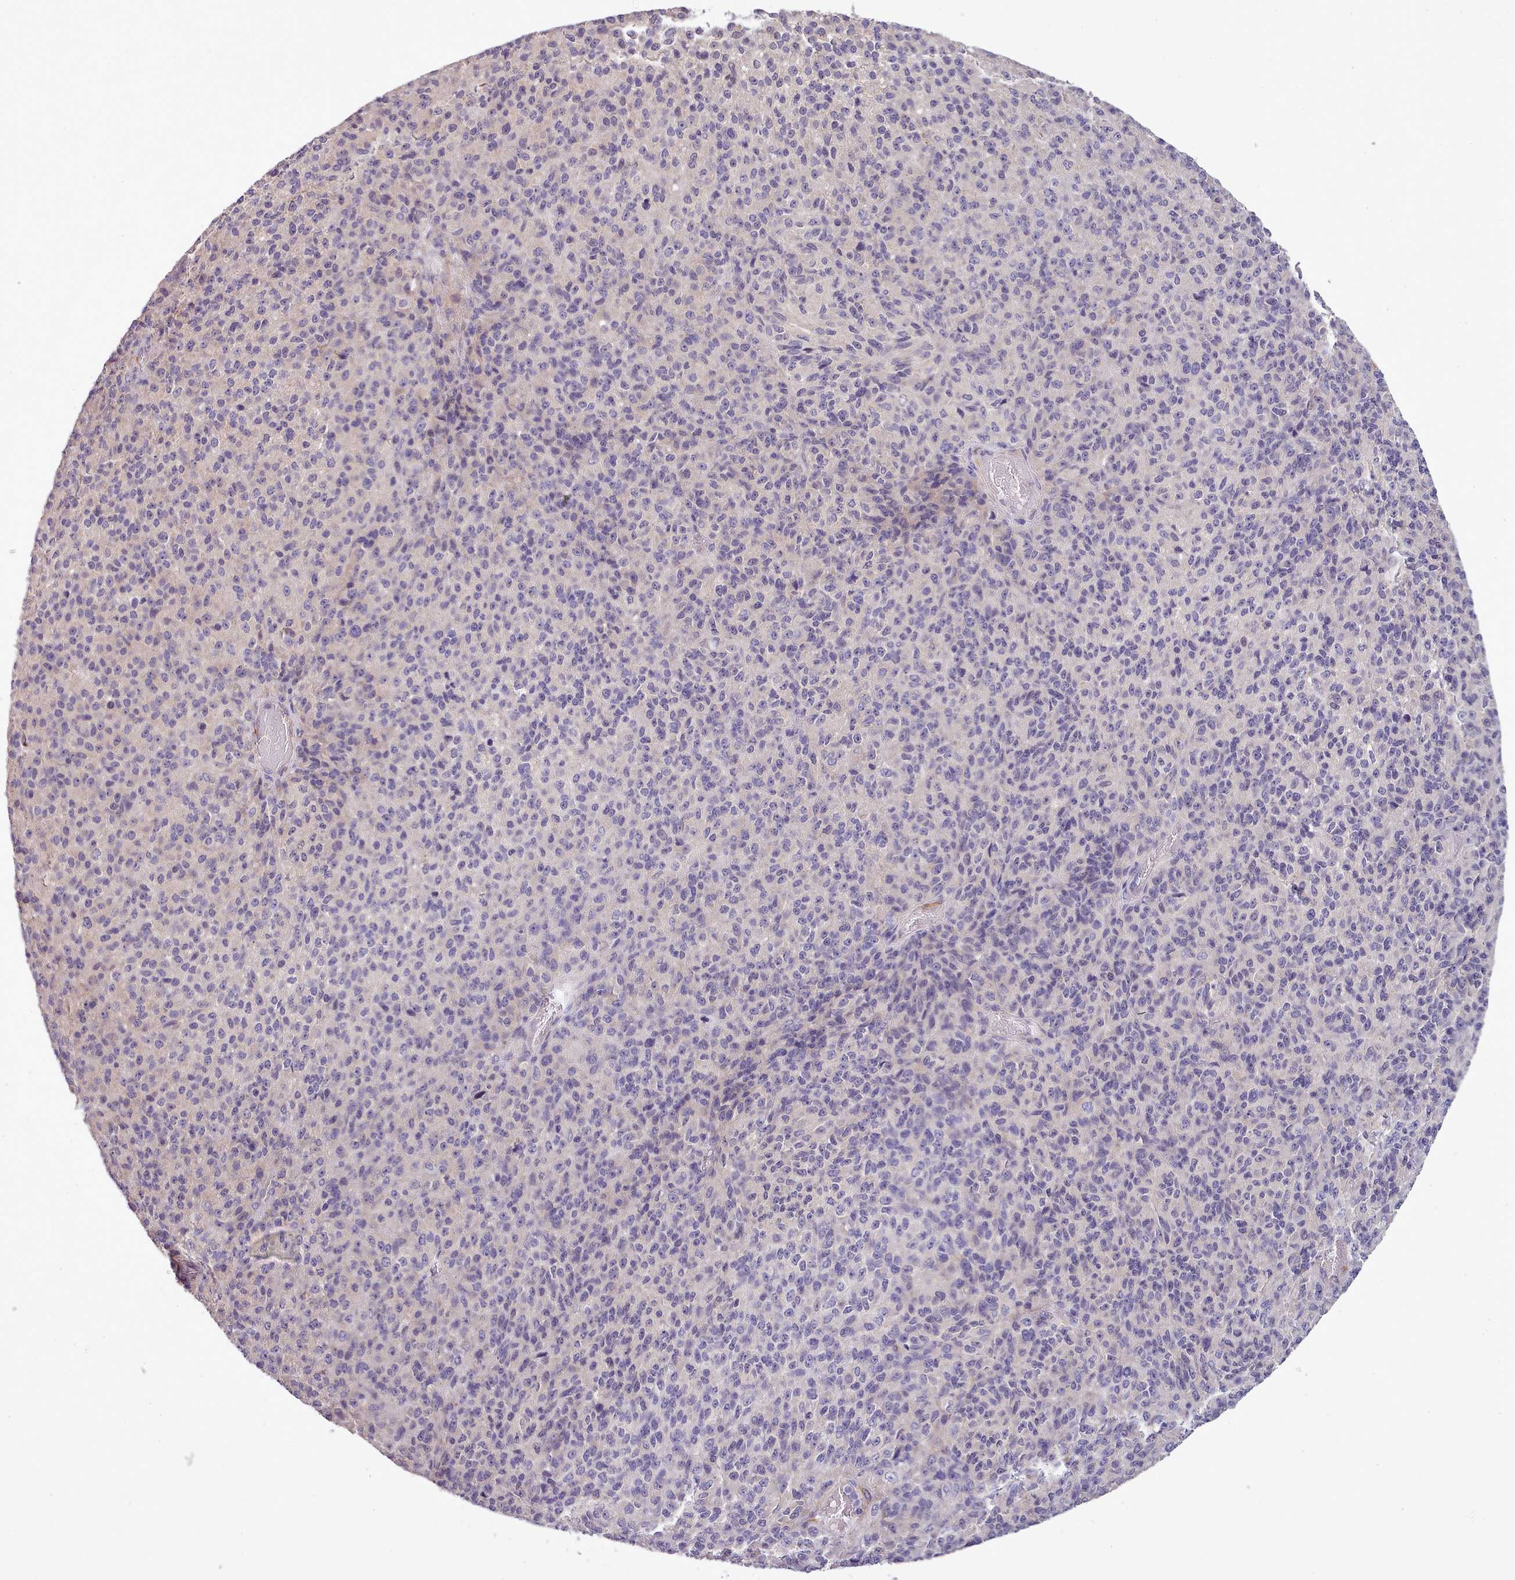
{"staining": {"intensity": "negative", "quantity": "none", "location": "none"}, "tissue": "melanoma", "cell_type": "Tumor cells", "image_type": "cancer", "snomed": [{"axis": "morphology", "description": "Malignant melanoma, Metastatic site"}, {"axis": "topography", "description": "Brain"}], "caption": "High magnification brightfield microscopy of melanoma stained with DAB (3,3'-diaminobenzidine) (brown) and counterstained with hematoxylin (blue): tumor cells show no significant positivity.", "gene": "SETX", "patient": {"sex": "female", "age": 56}}